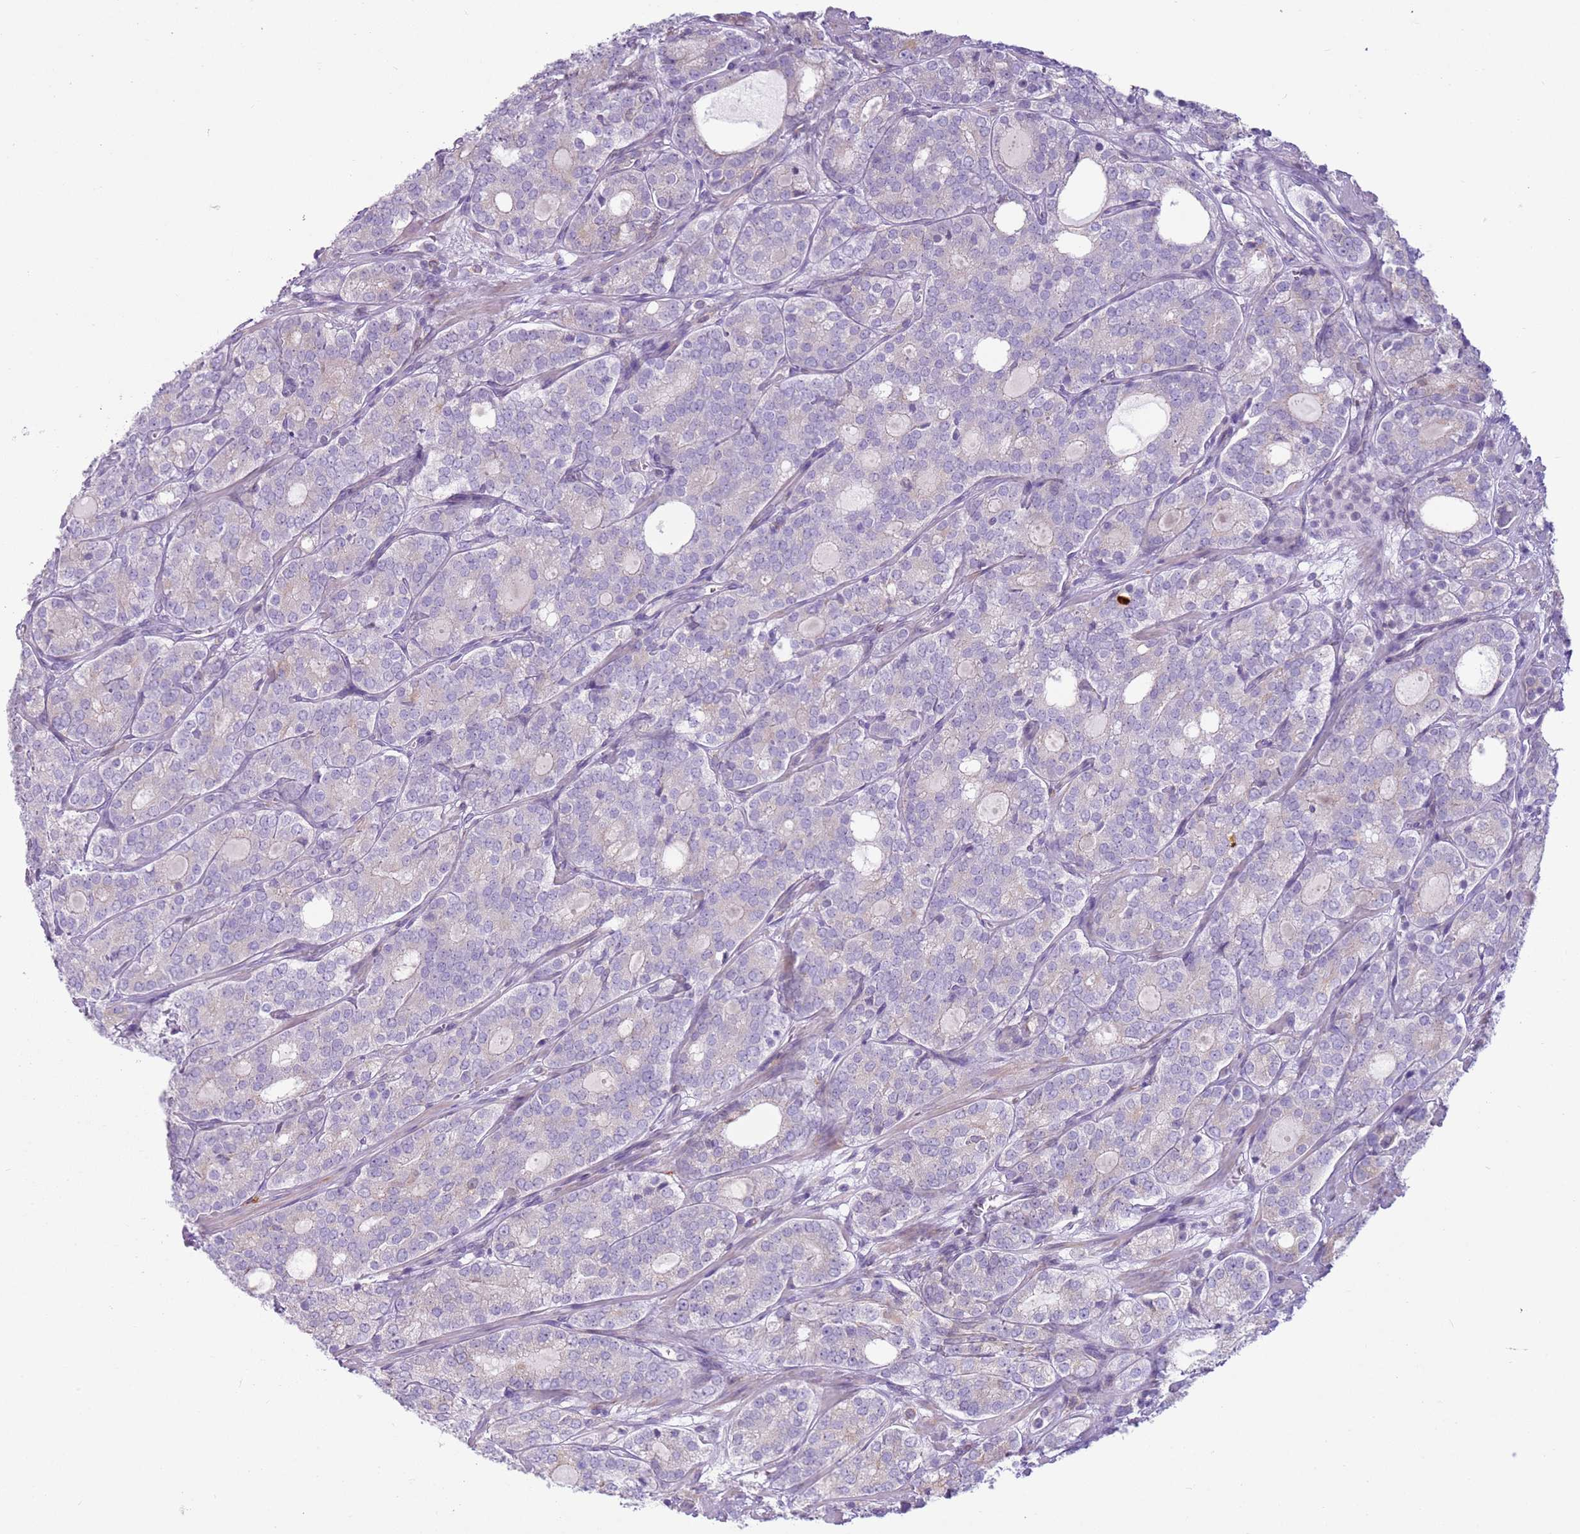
{"staining": {"intensity": "negative", "quantity": "none", "location": "none"}, "tissue": "prostate cancer", "cell_type": "Tumor cells", "image_type": "cancer", "snomed": [{"axis": "morphology", "description": "Adenocarcinoma, High grade"}, {"axis": "topography", "description": "Prostate"}], "caption": "Photomicrograph shows no significant protein staining in tumor cells of adenocarcinoma (high-grade) (prostate).", "gene": "OAF", "patient": {"sex": "male", "age": 64}}